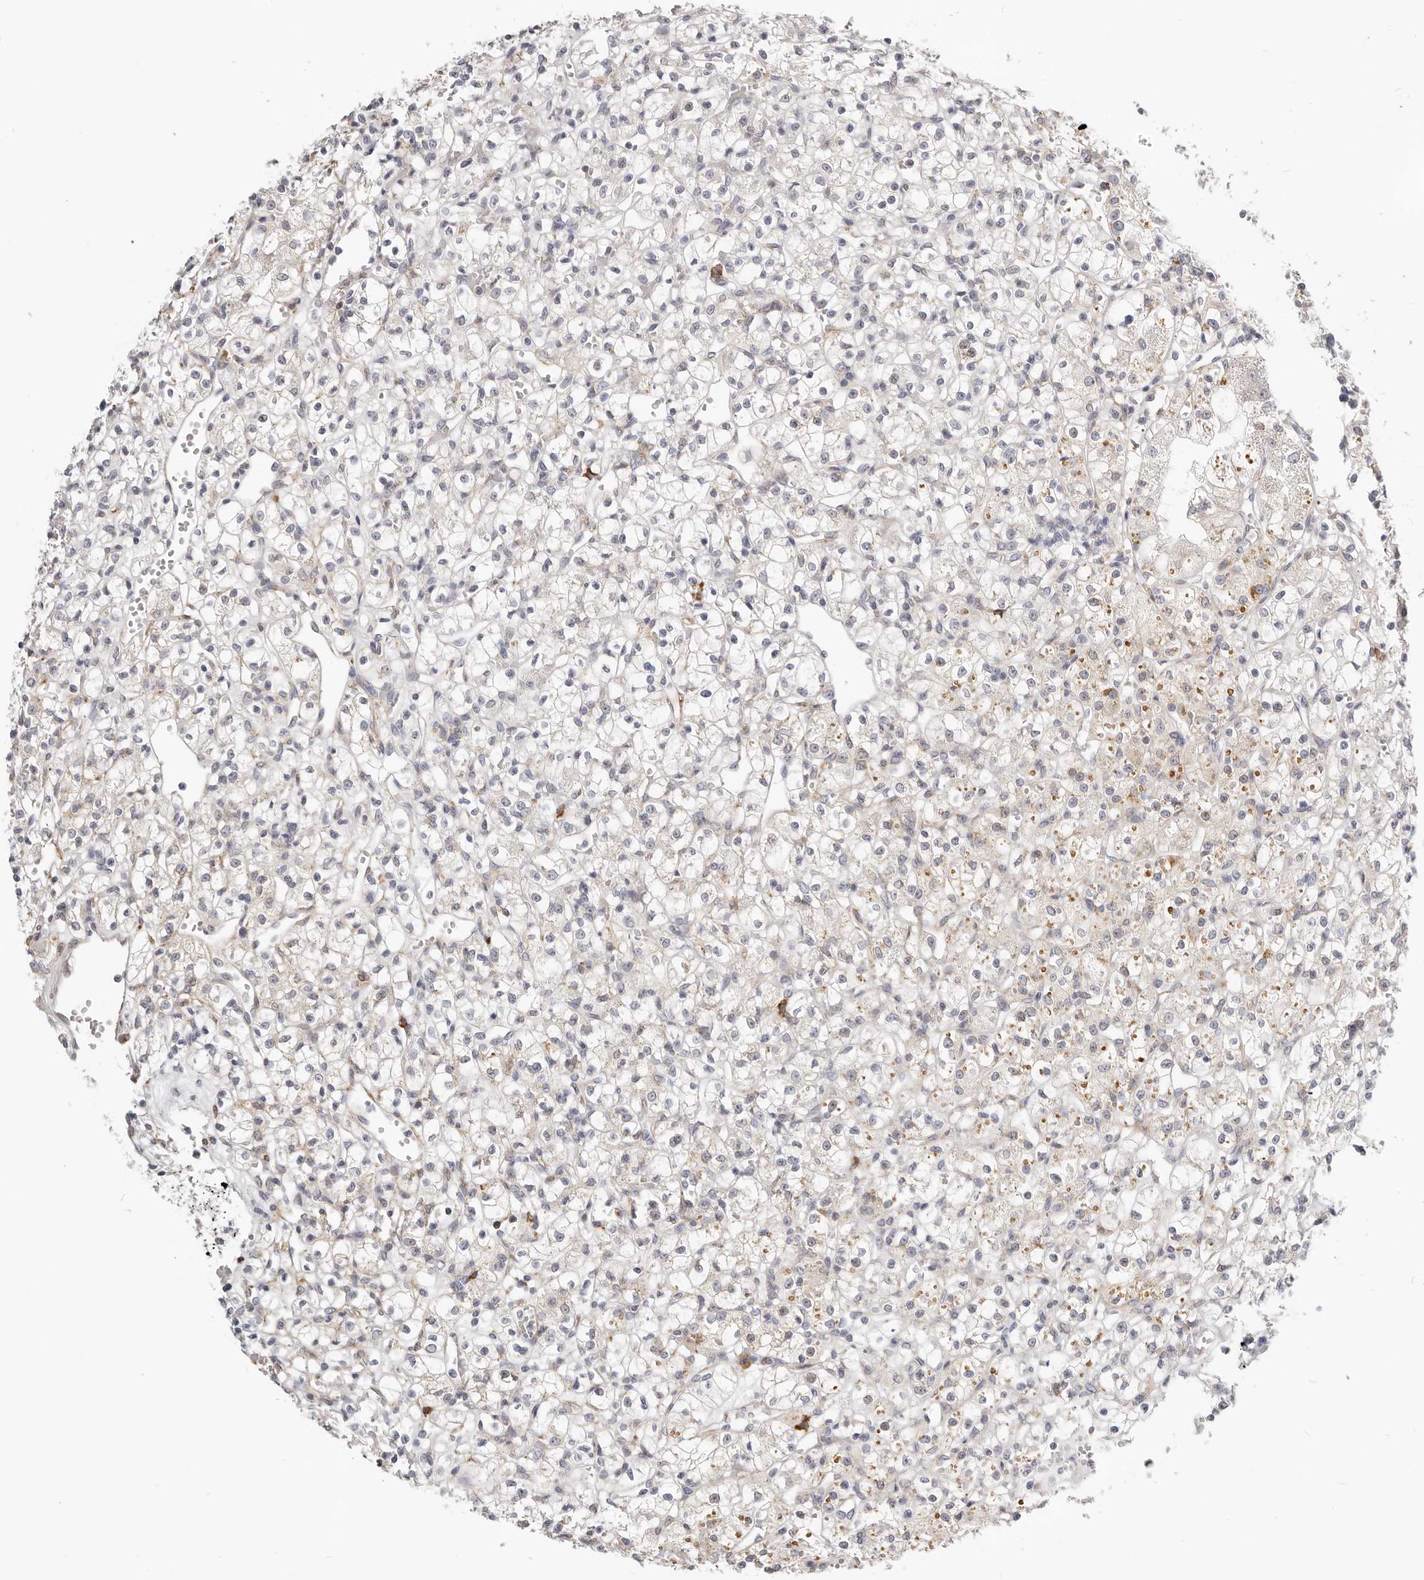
{"staining": {"intensity": "negative", "quantity": "none", "location": "none"}, "tissue": "renal cancer", "cell_type": "Tumor cells", "image_type": "cancer", "snomed": [{"axis": "morphology", "description": "Adenocarcinoma, NOS"}, {"axis": "topography", "description": "Kidney"}], "caption": "Tumor cells are negative for protein expression in human renal cancer (adenocarcinoma).", "gene": "IL32", "patient": {"sex": "female", "age": 59}}